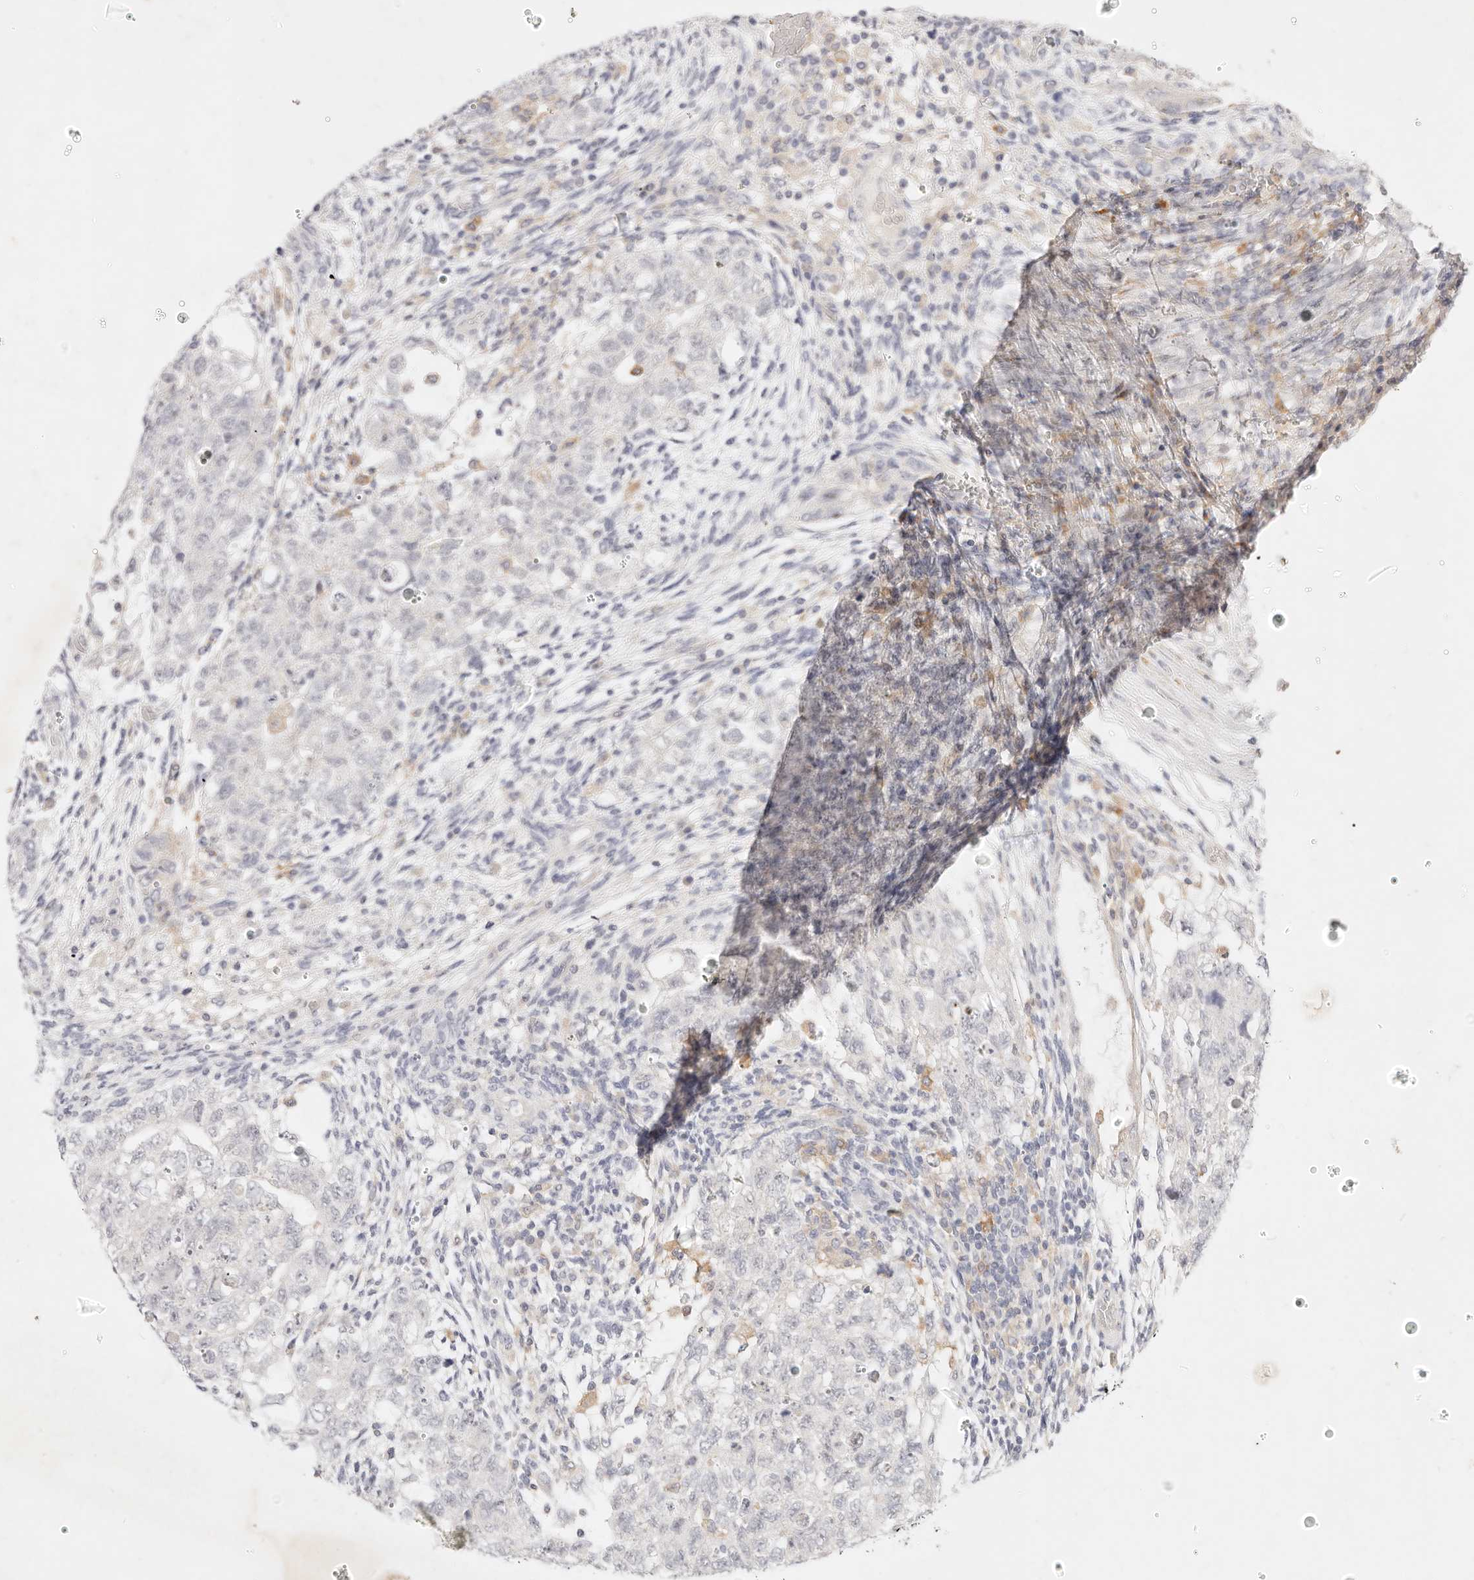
{"staining": {"intensity": "negative", "quantity": "none", "location": "none"}, "tissue": "testis cancer", "cell_type": "Tumor cells", "image_type": "cancer", "snomed": [{"axis": "morphology", "description": "Normal tissue, NOS"}, {"axis": "morphology", "description": "Carcinoma, Embryonal, NOS"}, {"axis": "topography", "description": "Testis"}], "caption": "DAB (3,3'-diaminobenzidine) immunohistochemical staining of embryonal carcinoma (testis) exhibits no significant expression in tumor cells.", "gene": "GPR84", "patient": {"sex": "male", "age": 36}}